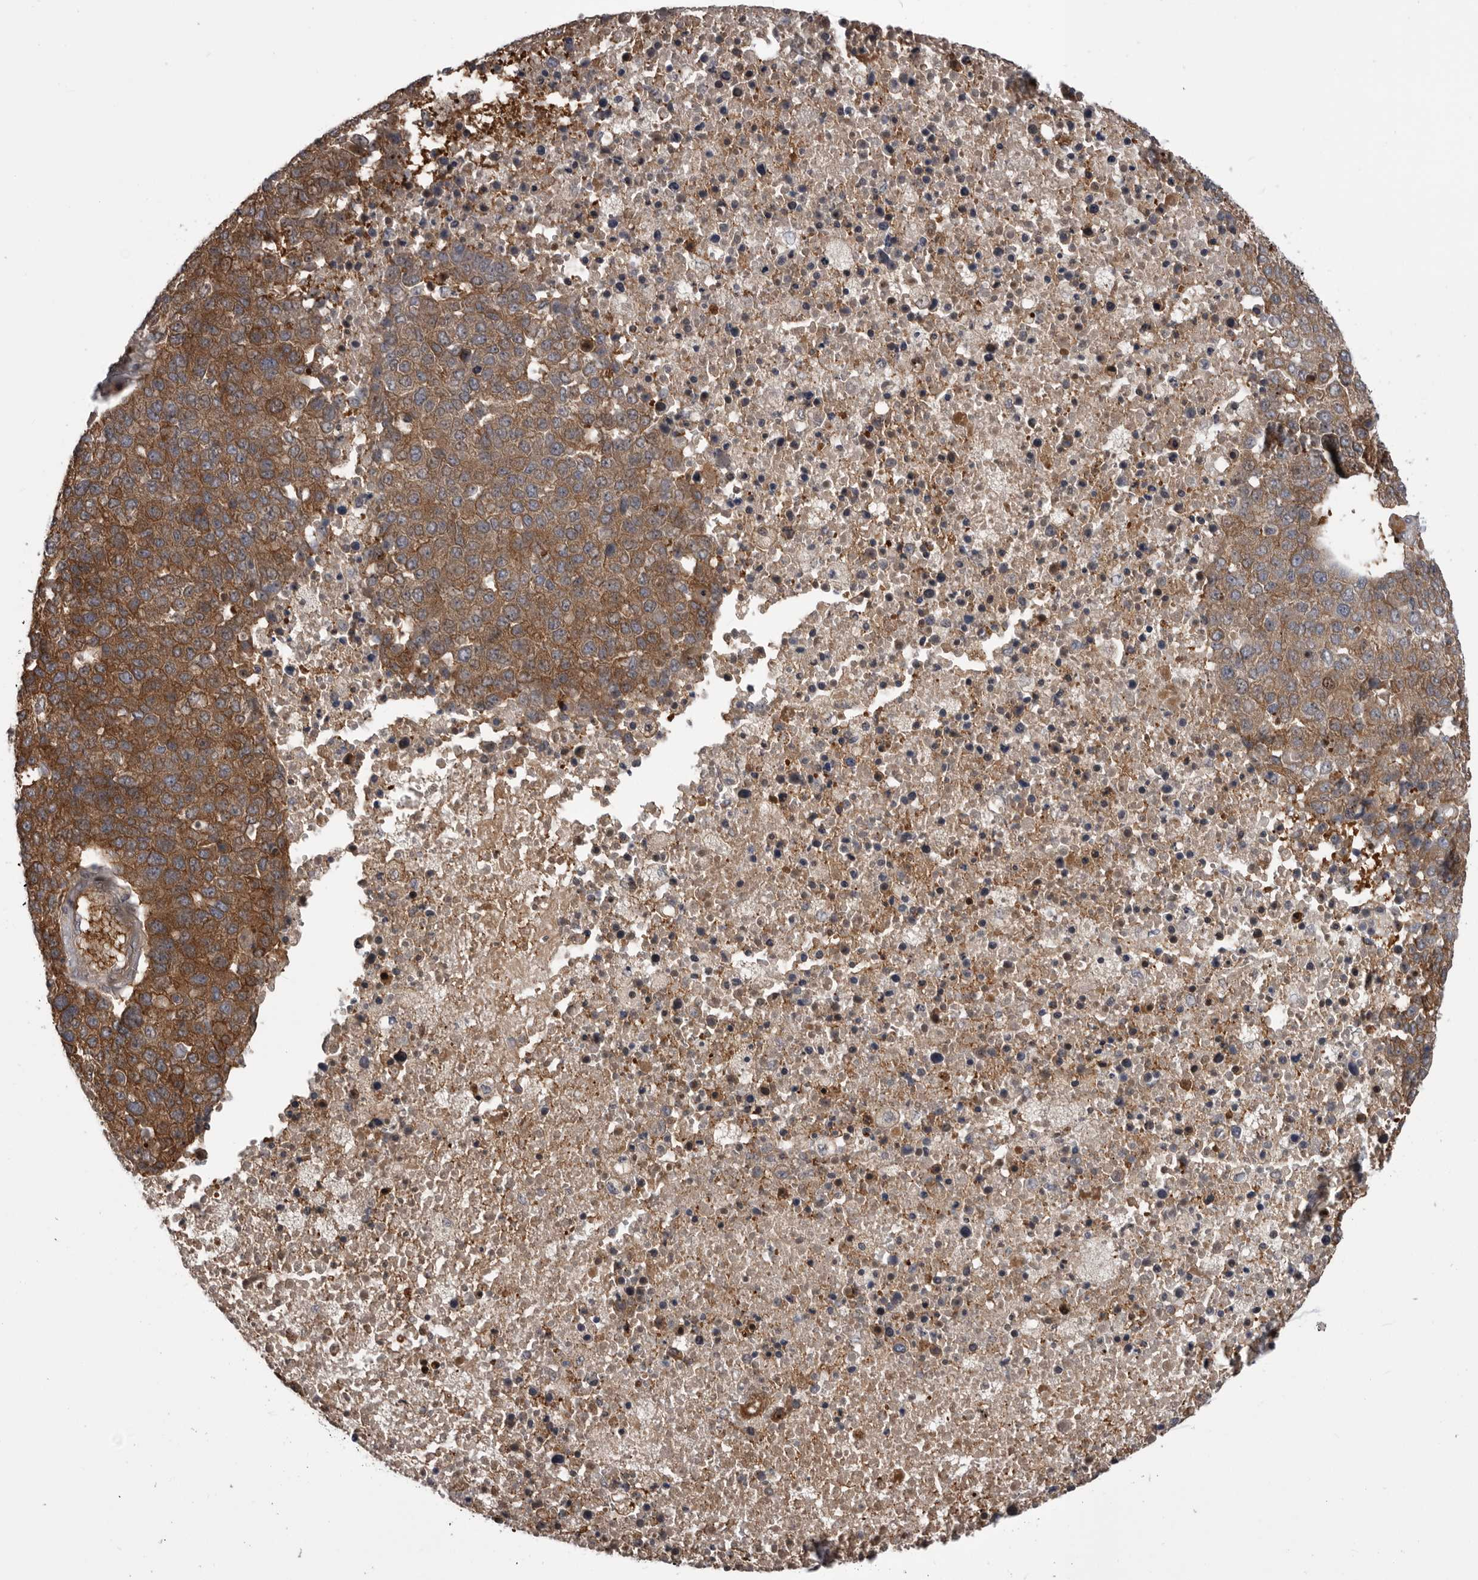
{"staining": {"intensity": "moderate", "quantity": ">75%", "location": "cytoplasmic/membranous"}, "tissue": "pancreatic cancer", "cell_type": "Tumor cells", "image_type": "cancer", "snomed": [{"axis": "morphology", "description": "Adenocarcinoma, NOS"}, {"axis": "topography", "description": "Pancreas"}], "caption": "The photomicrograph exhibits immunohistochemical staining of pancreatic cancer (adenocarcinoma). There is moderate cytoplasmic/membranous expression is present in about >75% of tumor cells.", "gene": "RAB3GAP2", "patient": {"sex": "female", "age": 61}}